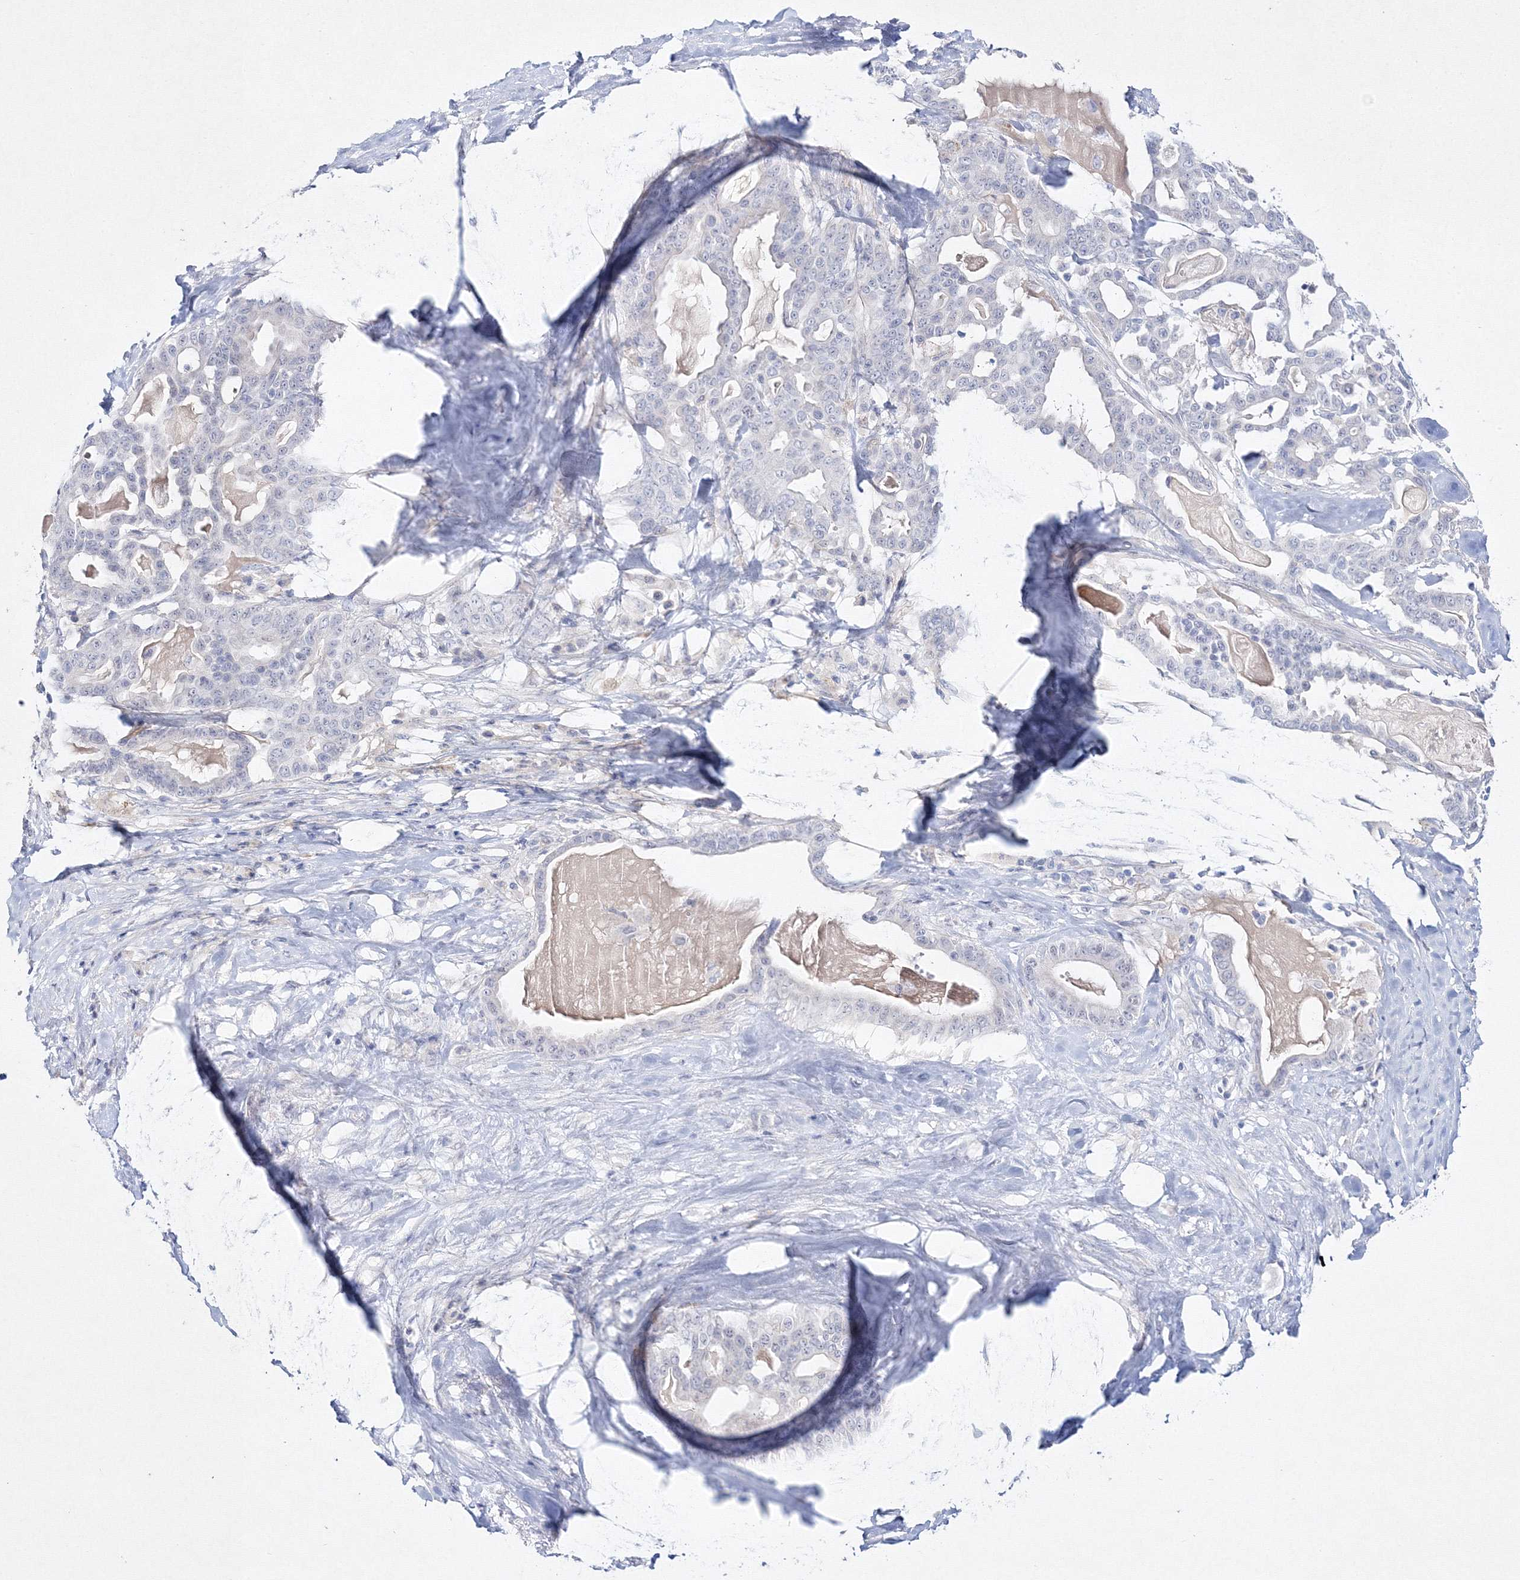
{"staining": {"intensity": "negative", "quantity": "none", "location": "none"}, "tissue": "pancreatic cancer", "cell_type": "Tumor cells", "image_type": "cancer", "snomed": [{"axis": "morphology", "description": "Adenocarcinoma, NOS"}, {"axis": "topography", "description": "Pancreas"}], "caption": "An image of human pancreatic cancer (adenocarcinoma) is negative for staining in tumor cells.", "gene": "NEU4", "patient": {"sex": "male", "age": 63}}